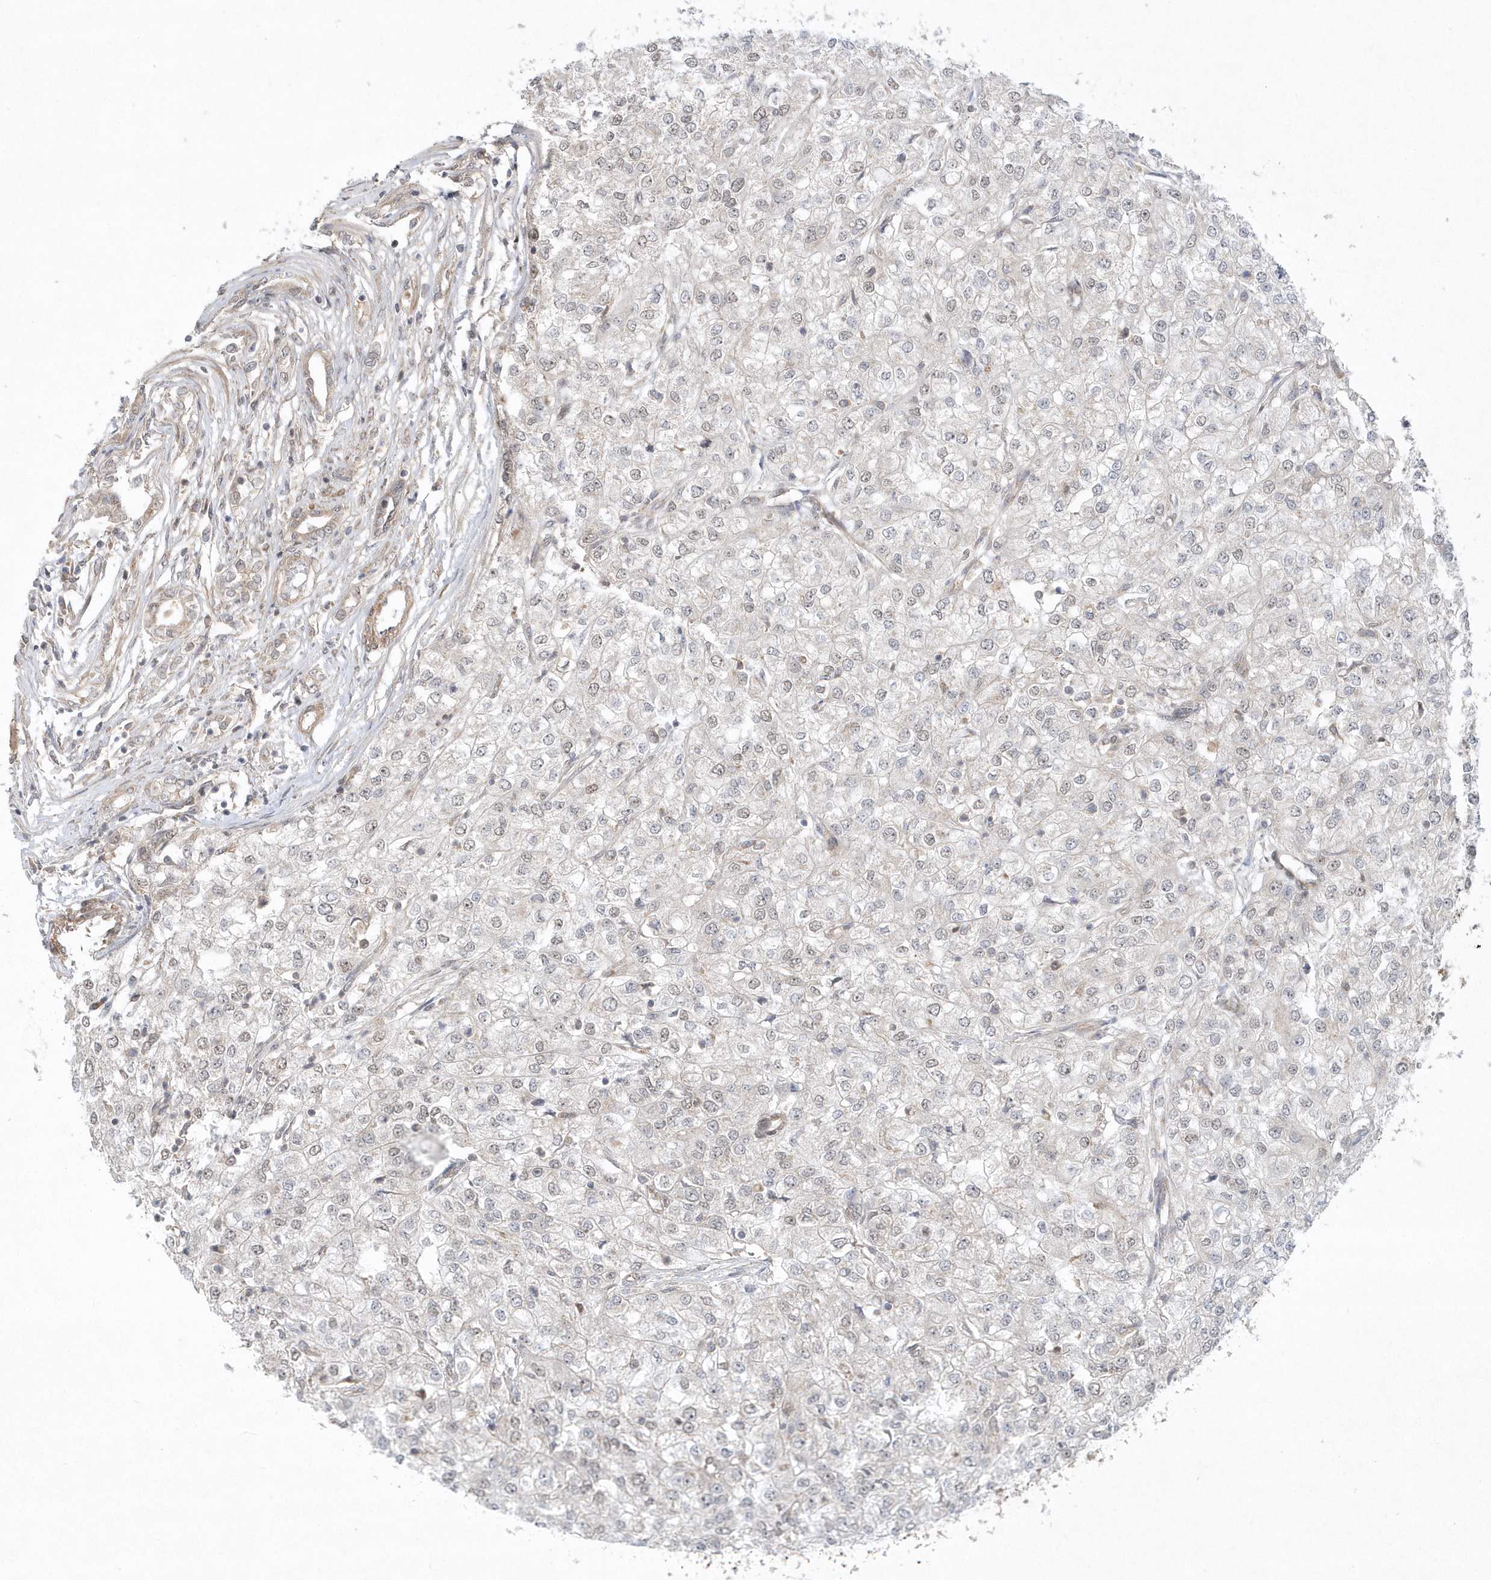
{"staining": {"intensity": "weak", "quantity": "<25%", "location": "nuclear"}, "tissue": "renal cancer", "cell_type": "Tumor cells", "image_type": "cancer", "snomed": [{"axis": "morphology", "description": "Adenocarcinoma, NOS"}, {"axis": "topography", "description": "Kidney"}], "caption": "Renal cancer was stained to show a protein in brown. There is no significant staining in tumor cells.", "gene": "MXI1", "patient": {"sex": "female", "age": 54}}